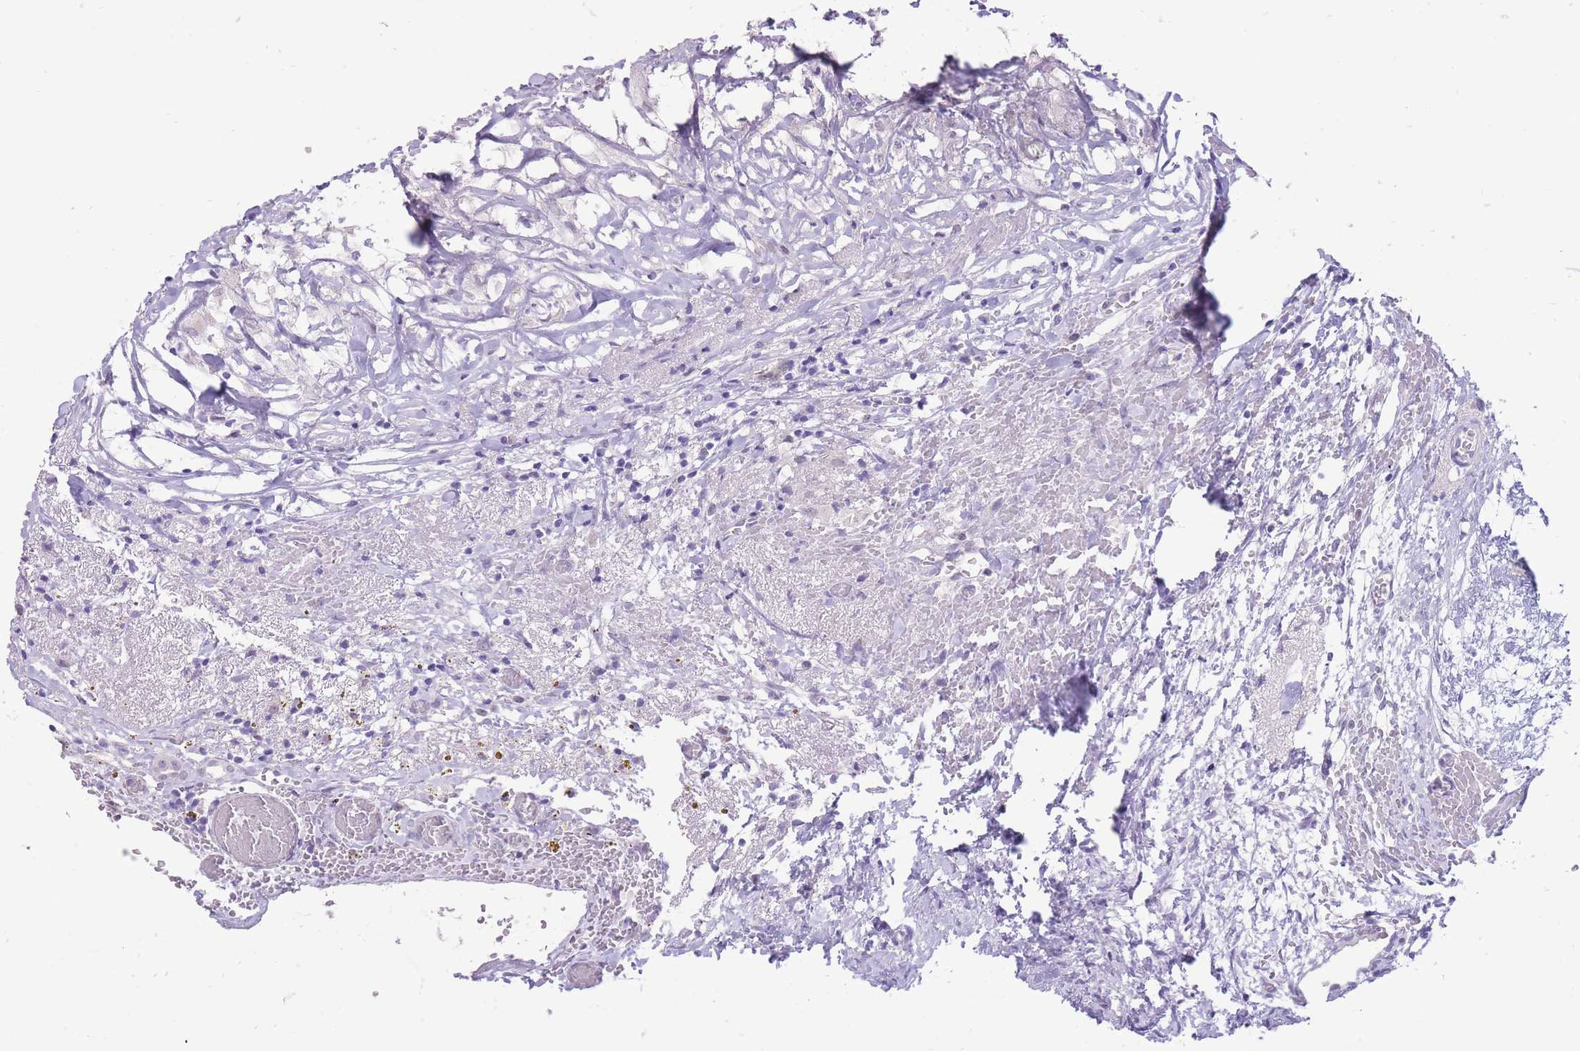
{"staining": {"intensity": "negative", "quantity": "none", "location": "none"}, "tissue": "ovary", "cell_type": "Ovarian stroma cells", "image_type": "normal", "snomed": [{"axis": "morphology", "description": "Normal tissue, NOS"}, {"axis": "topography", "description": "Ovary"}], "caption": "An image of ovary stained for a protein exhibits no brown staining in ovarian stroma cells.", "gene": "ERICH4", "patient": {"sex": "female", "age": 39}}